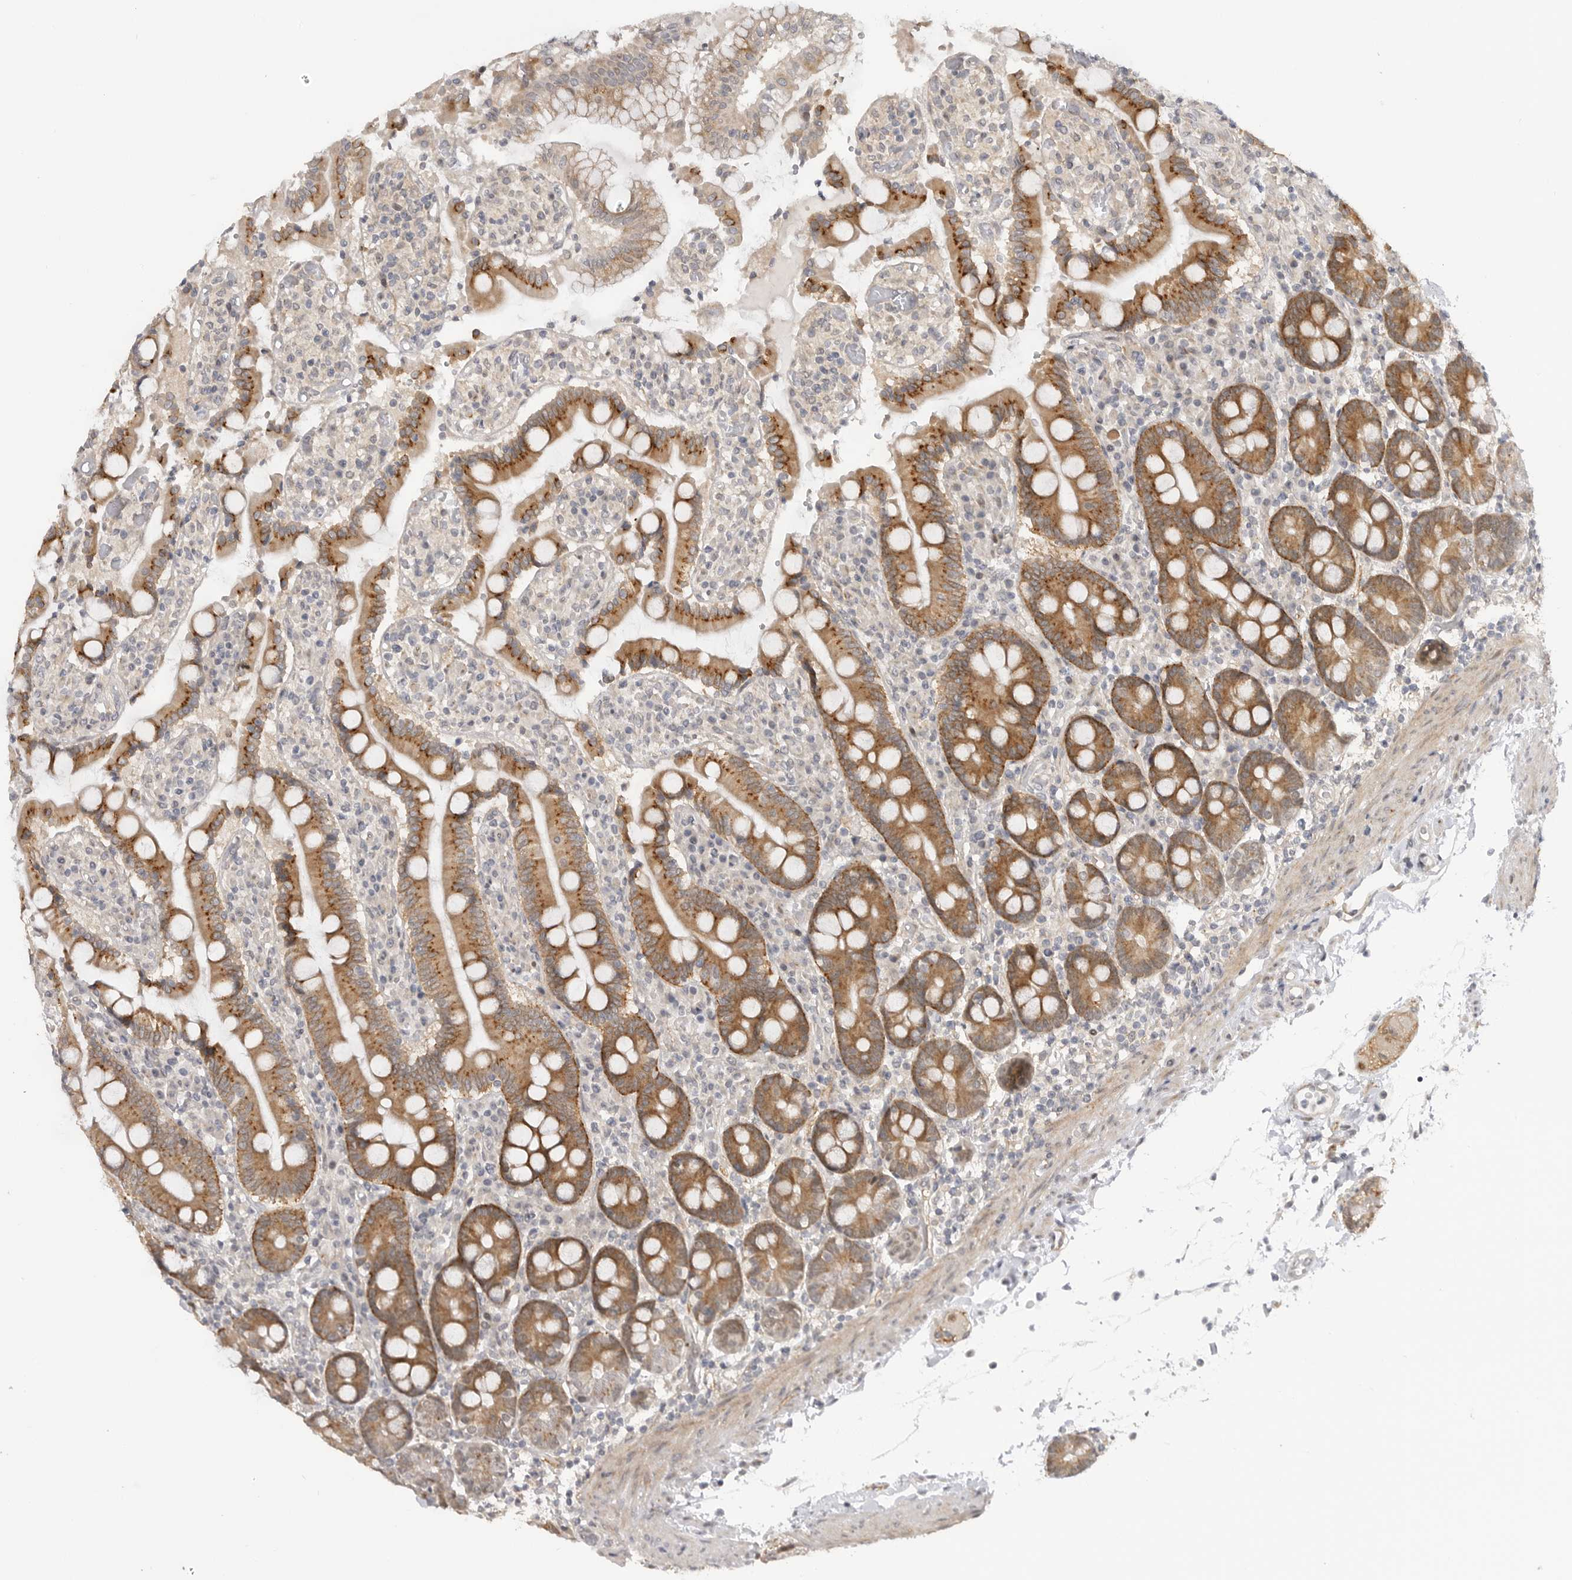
{"staining": {"intensity": "moderate", "quantity": ">75%", "location": "cytoplasmic/membranous"}, "tissue": "duodenum", "cell_type": "Glandular cells", "image_type": "normal", "snomed": [{"axis": "morphology", "description": "Normal tissue, NOS"}, {"axis": "topography", "description": "Small intestine, NOS"}], "caption": "Immunohistochemical staining of unremarkable human duodenum demonstrates >75% levels of moderate cytoplasmic/membranous protein staining in about >75% of glandular cells.", "gene": "GGT6", "patient": {"sex": "female", "age": 71}}